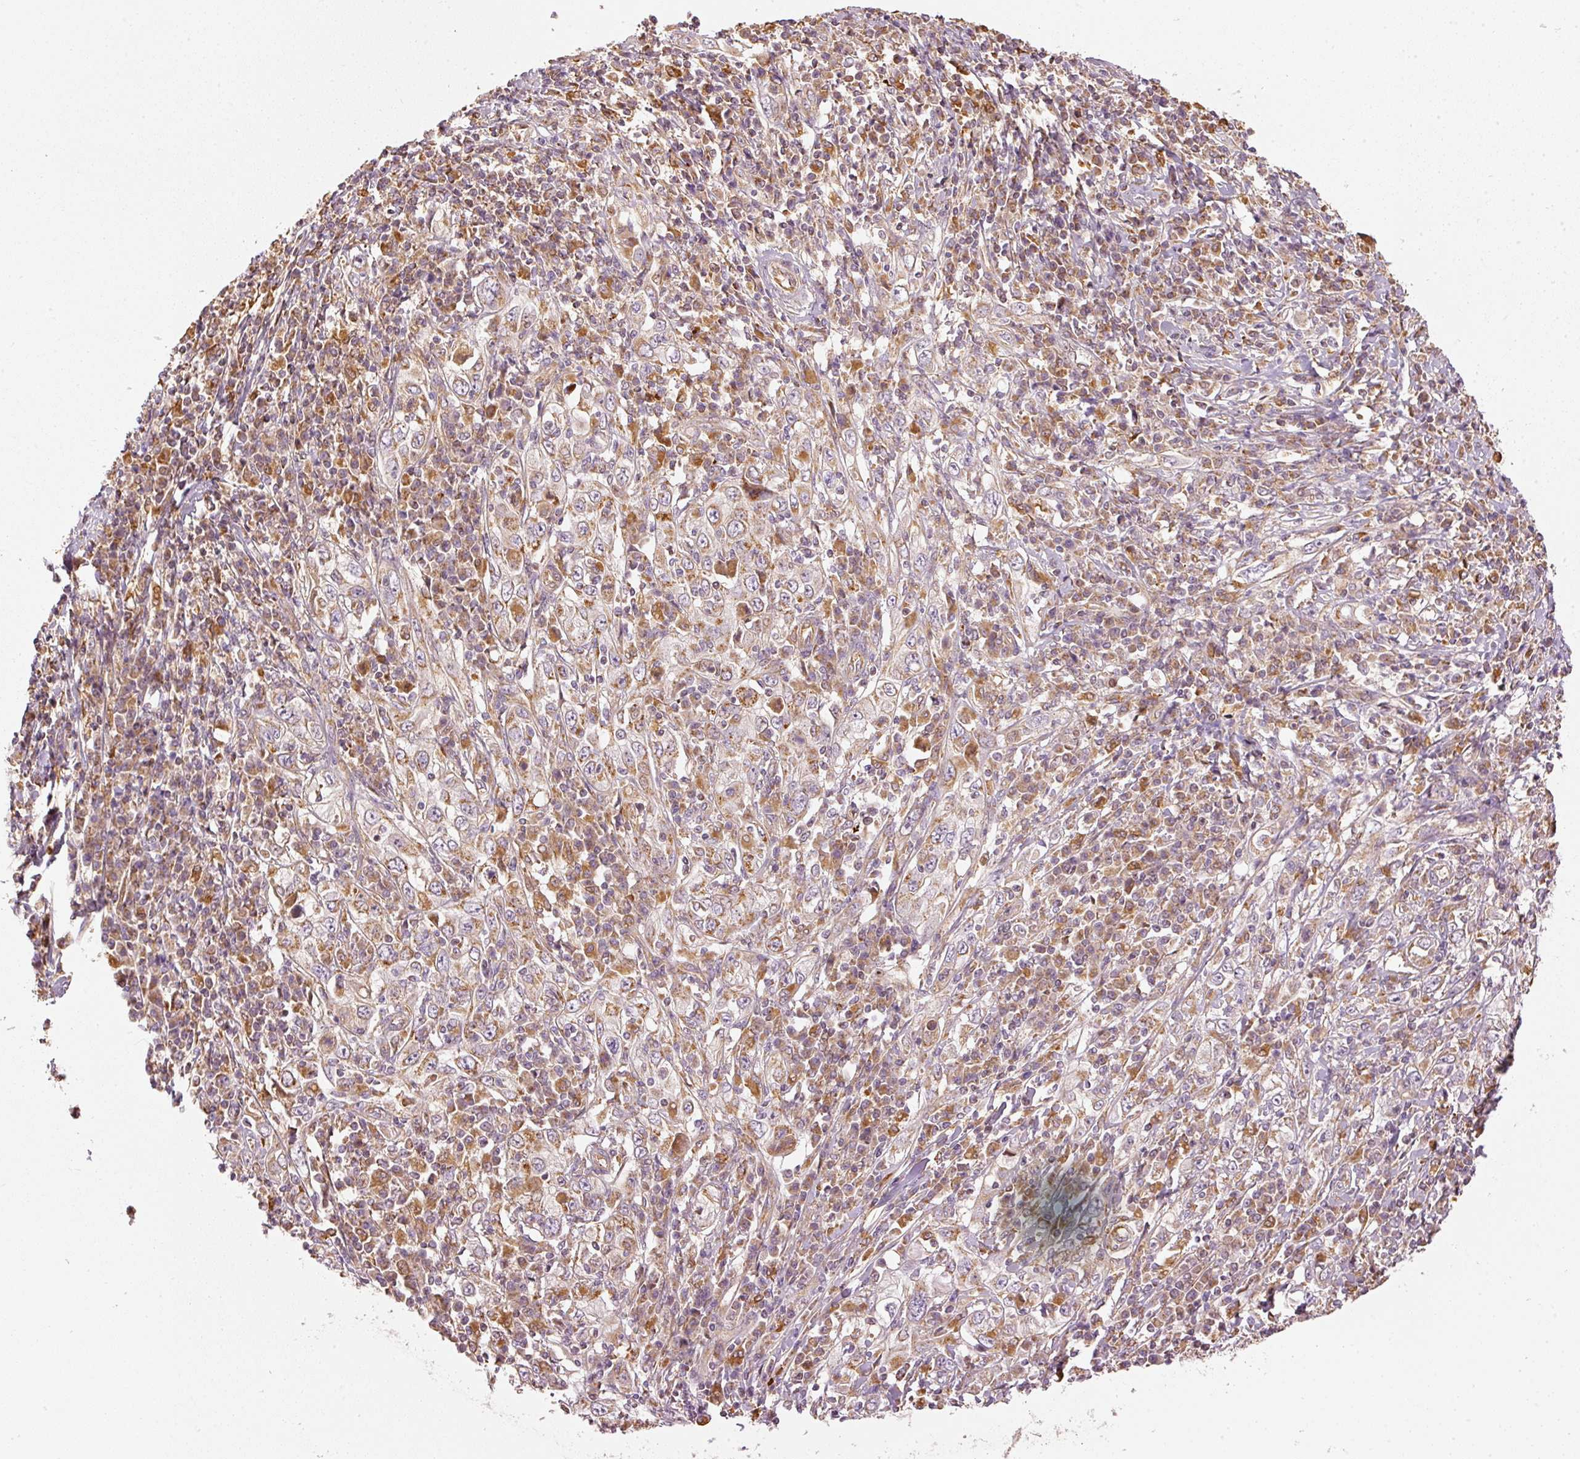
{"staining": {"intensity": "moderate", "quantity": ">75%", "location": "cytoplasmic/membranous"}, "tissue": "cervical cancer", "cell_type": "Tumor cells", "image_type": "cancer", "snomed": [{"axis": "morphology", "description": "Squamous cell carcinoma, NOS"}, {"axis": "topography", "description": "Cervix"}], "caption": "Squamous cell carcinoma (cervical) stained for a protein displays moderate cytoplasmic/membranous positivity in tumor cells.", "gene": "MTHFD1L", "patient": {"sex": "female", "age": 46}}